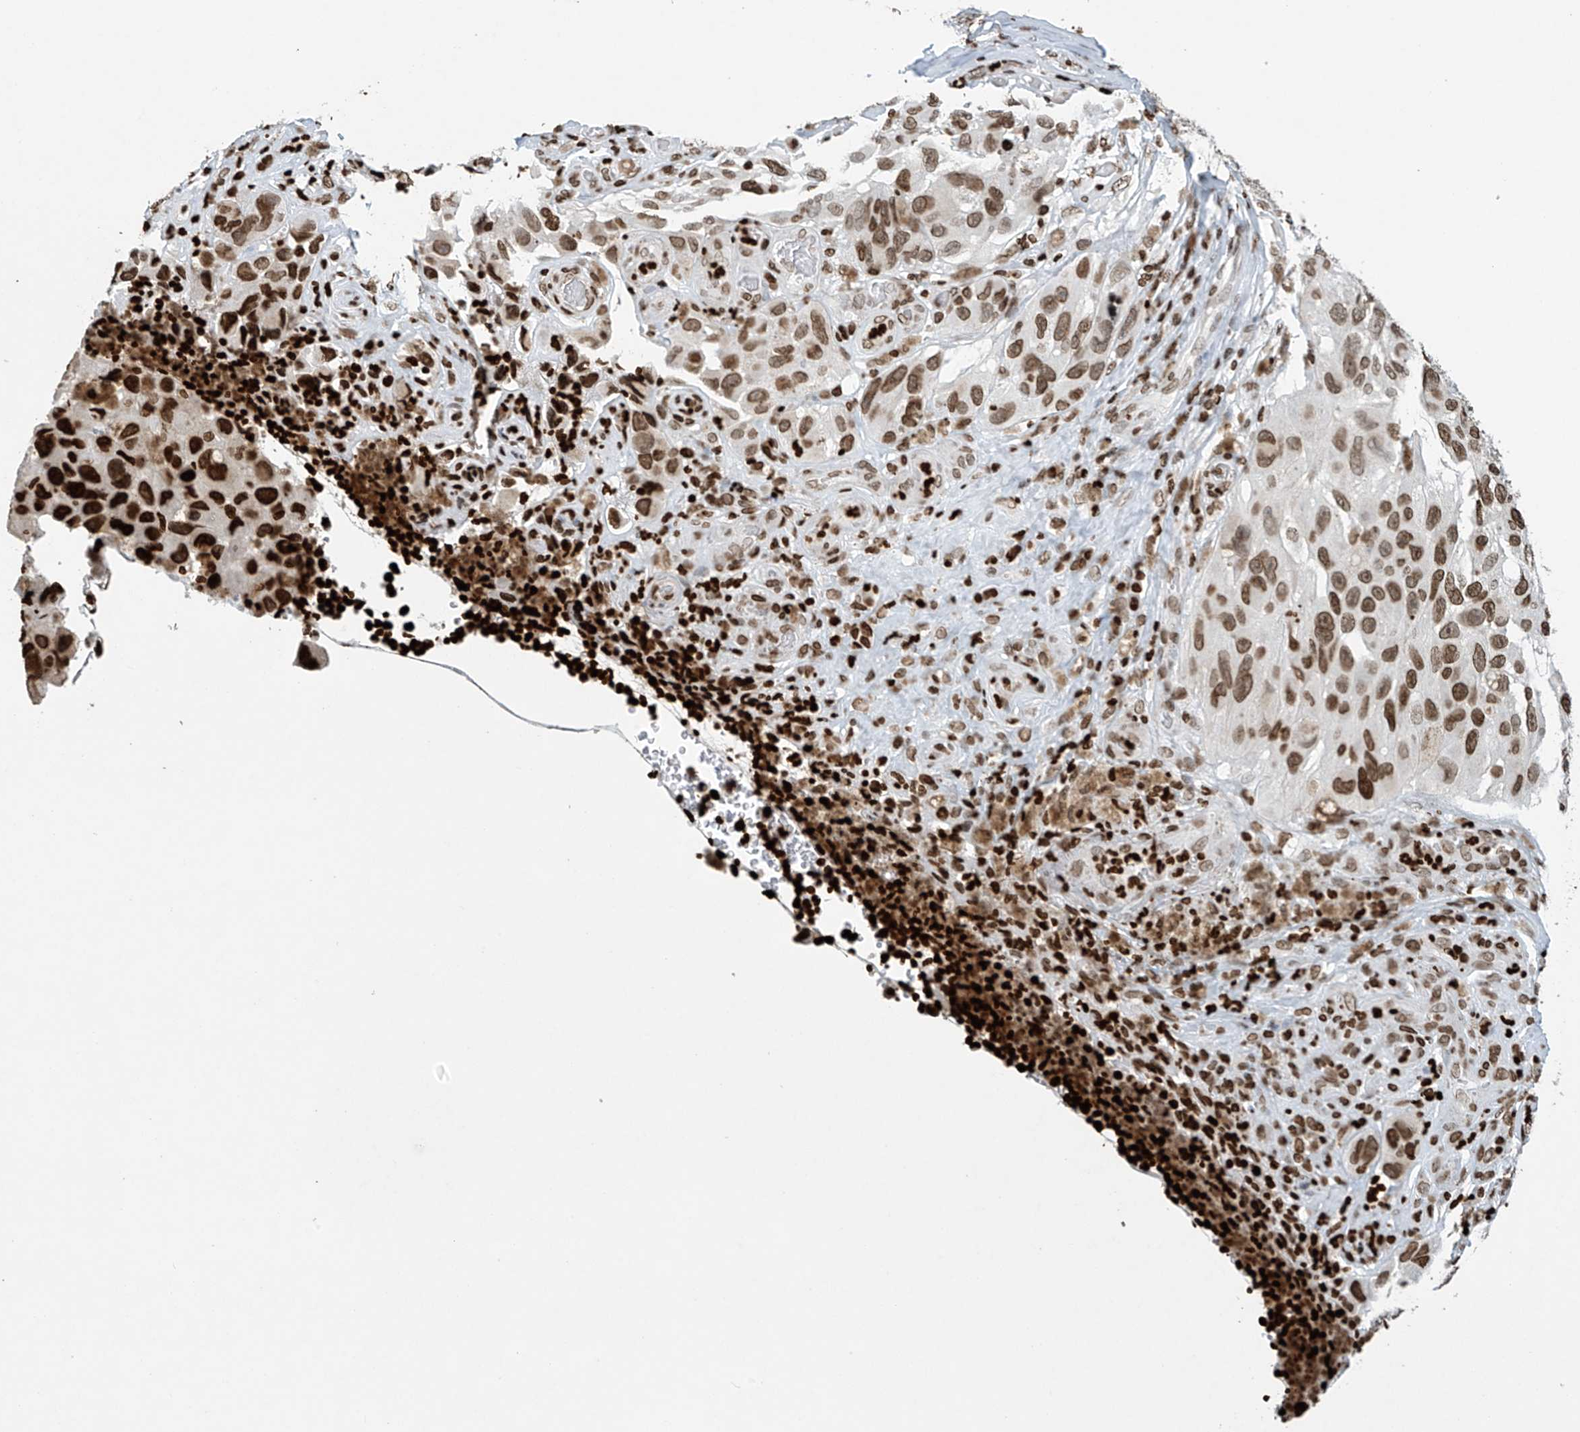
{"staining": {"intensity": "moderate", "quantity": ">75%", "location": "nuclear"}, "tissue": "melanoma", "cell_type": "Tumor cells", "image_type": "cancer", "snomed": [{"axis": "morphology", "description": "Malignant melanoma, NOS"}, {"axis": "topography", "description": "Skin"}], "caption": "High-power microscopy captured an immunohistochemistry (IHC) photomicrograph of melanoma, revealing moderate nuclear expression in about >75% of tumor cells. Nuclei are stained in blue.", "gene": "H4C16", "patient": {"sex": "female", "age": 73}}